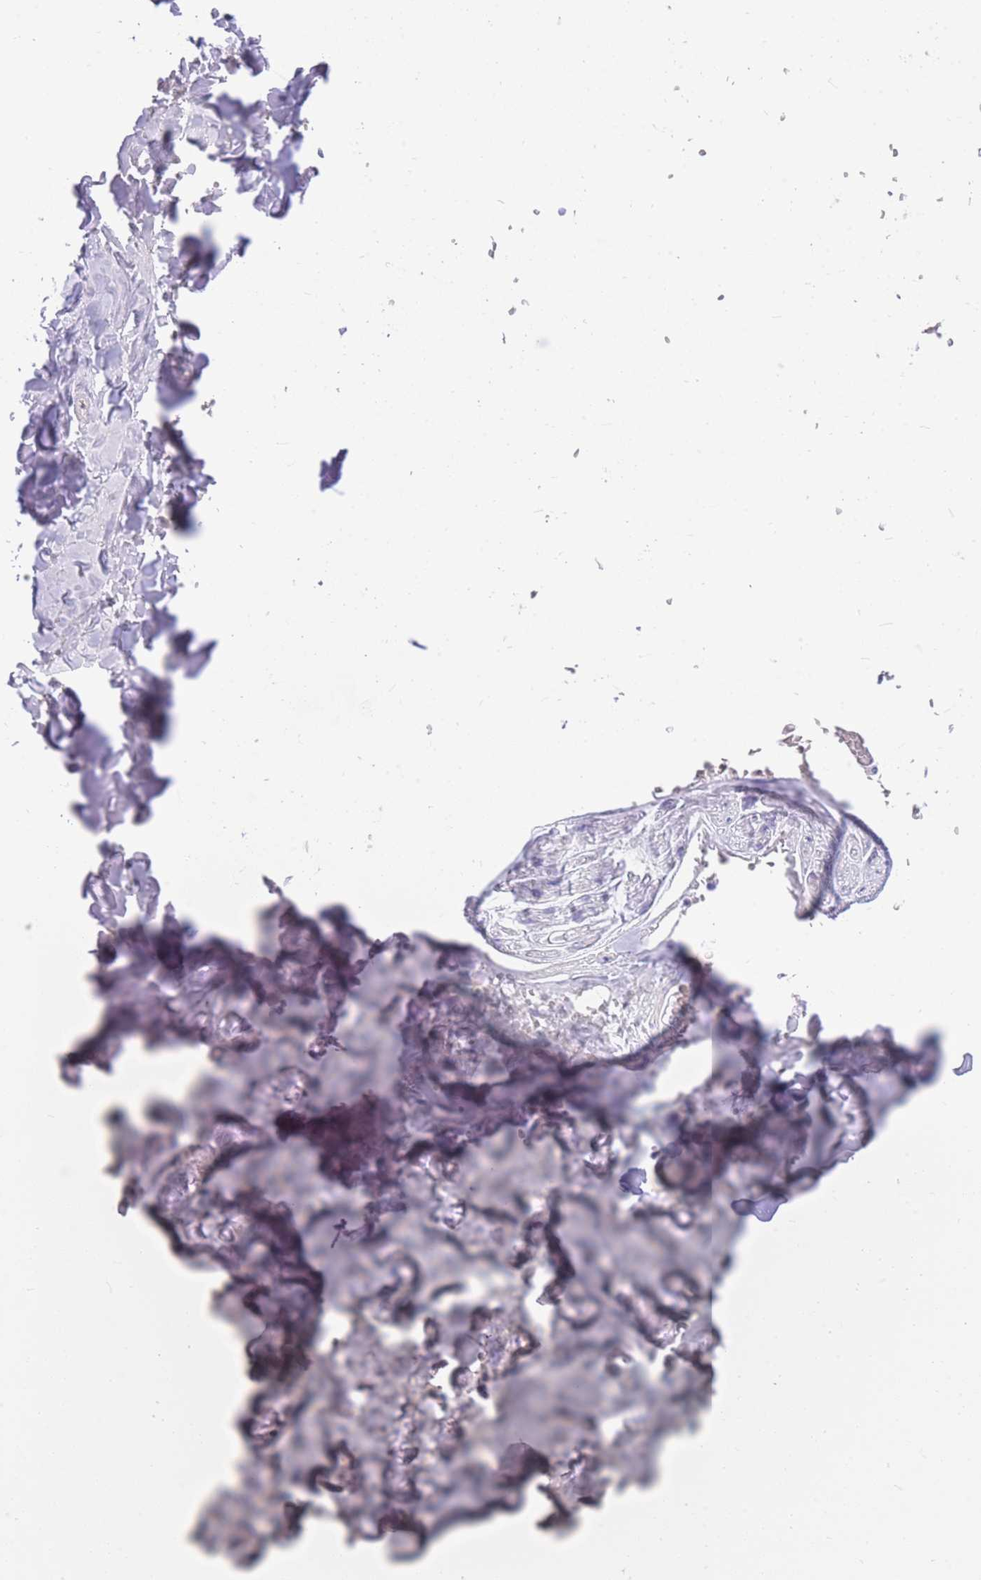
{"staining": {"intensity": "negative", "quantity": "none", "location": "none"}, "tissue": "adipose tissue", "cell_type": "Adipocytes", "image_type": "normal", "snomed": [{"axis": "morphology", "description": "Normal tissue, NOS"}, {"axis": "topography", "description": "Salivary gland"}, {"axis": "topography", "description": "Peripheral nerve tissue"}], "caption": "An immunohistochemistry (IHC) micrograph of benign adipose tissue is shown. There is no staining in adipocytes of adipose tissue. (DAB (3,3'-diaminobenzidine) immunohistochemistry (IHC), high magnification).", "gene": "ZNF311", "patient": {"sex": "male", "age": 38}}